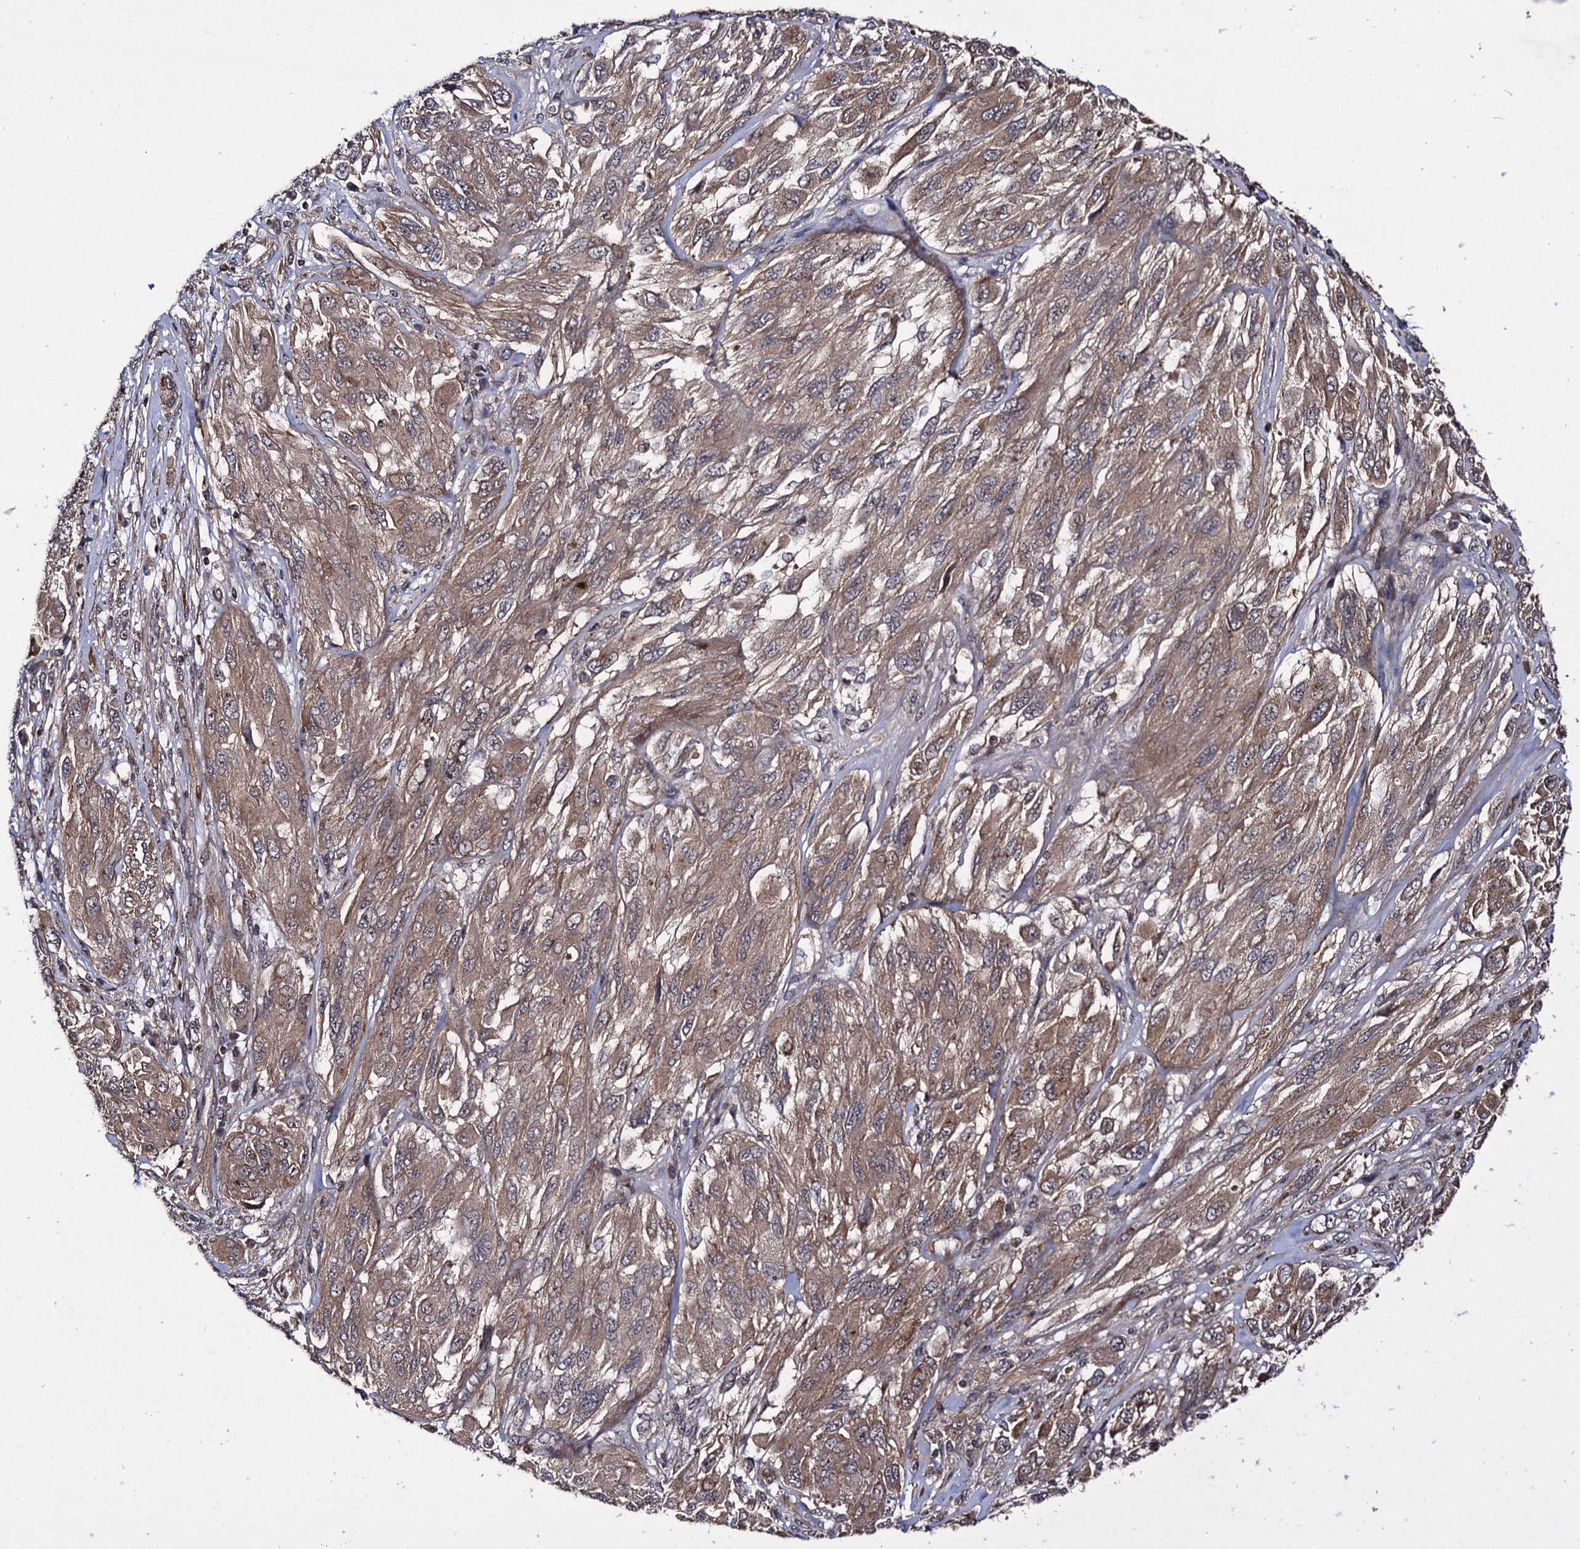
{"staining": {"intensity": "moderate", "quantity": ">75%", "location": "cytoplasmic/membranous"}, "tissue": "melanoma", "cell_type": "Tumor cells", "image_type": "cancer", "snomed": [{"axis": "morphology", "description": "Malignant melanoma, NOS"}, {"axis": "topography", "description": "Skin"}], "caption": "Approximately >75% of tumor cells in human malignant melanoma demonstrate moderate cytoplasmic/membranous protein staining as visualized by brown immunohistochemical staining.", "gene": "KXD1", "patient": {"sex": "female", "age": 91}}